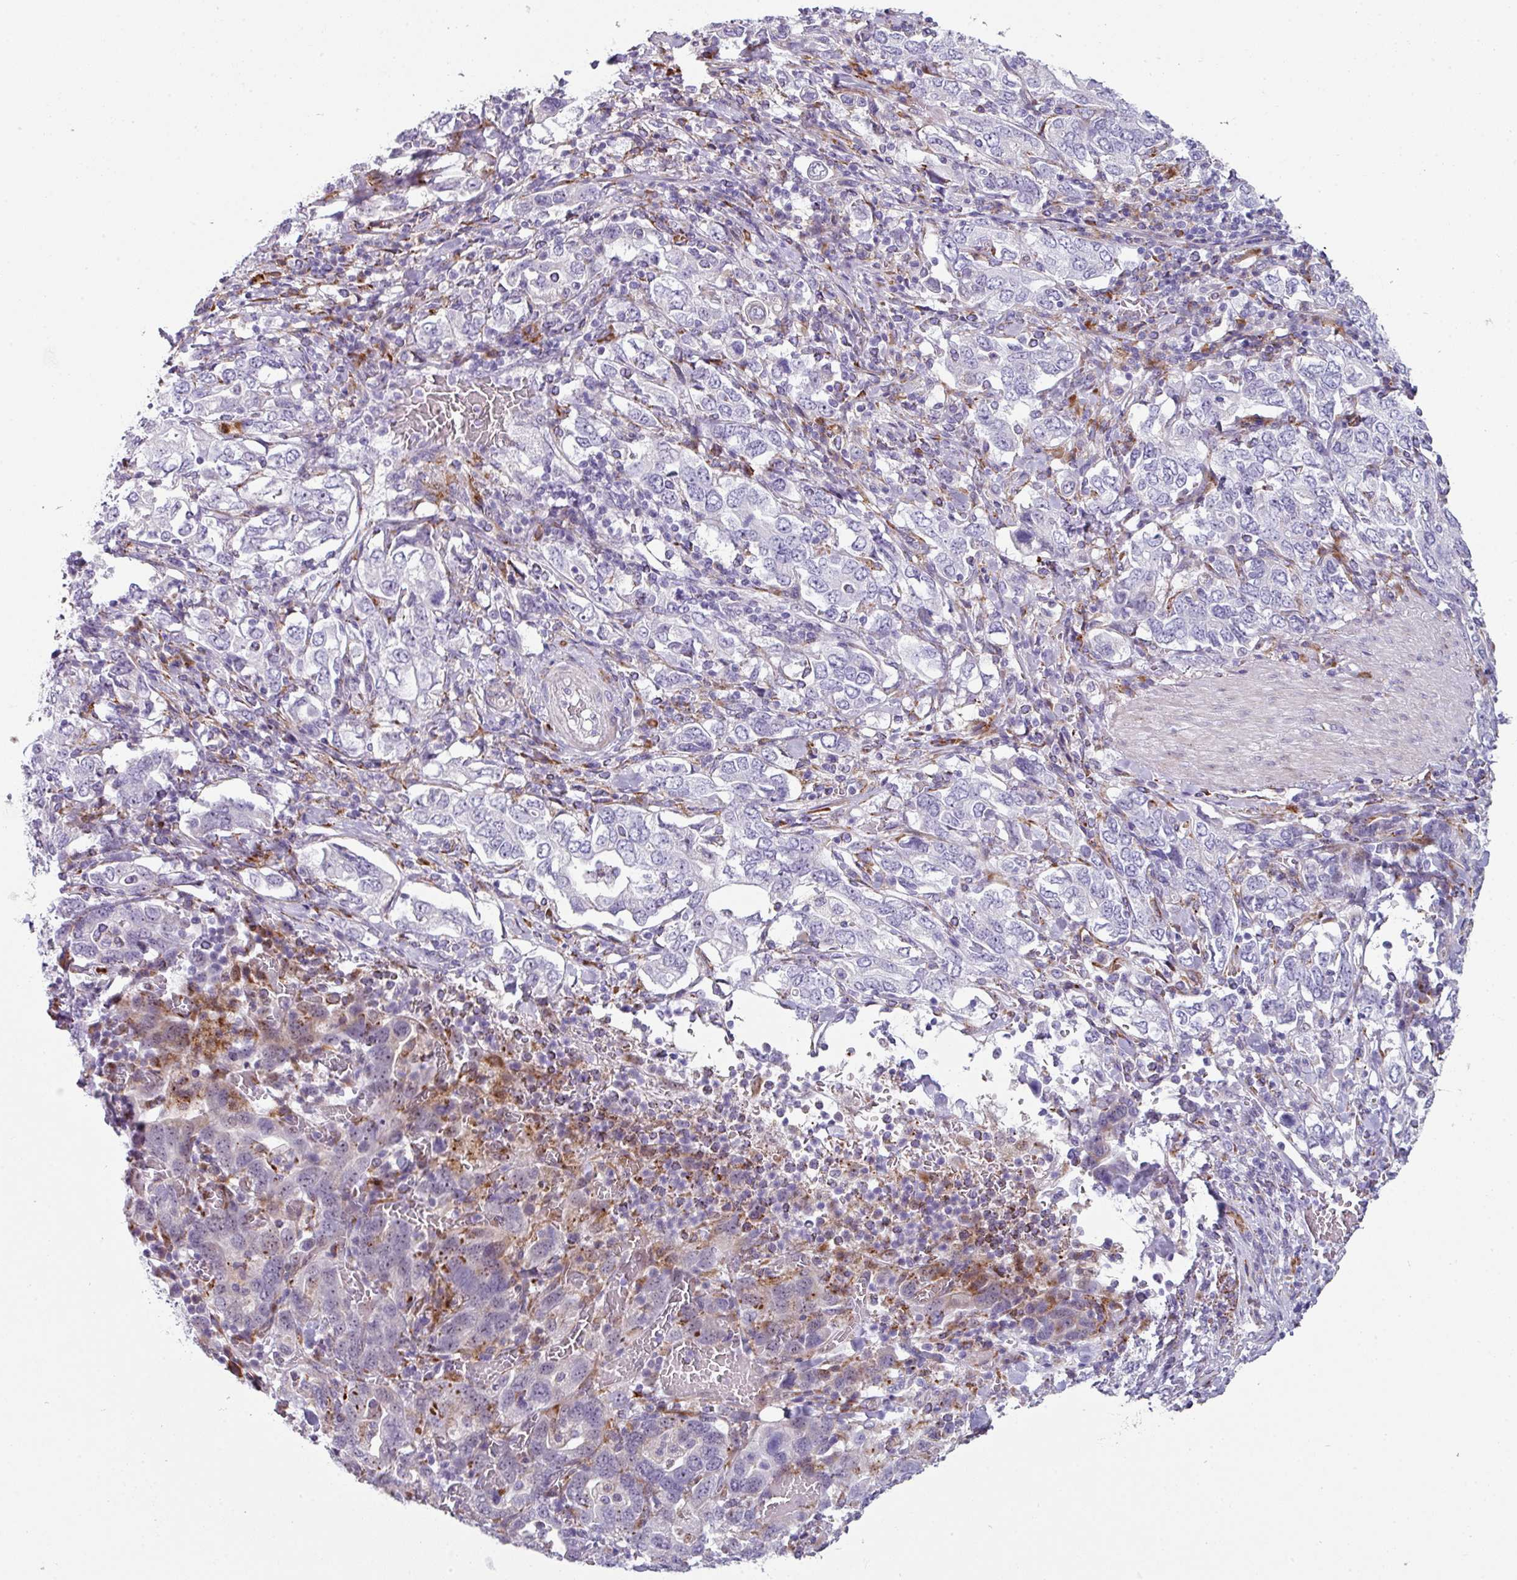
{"staining": {"intensity": "negative", "quantity": "none", "location": "none"}, "tissue": "stomach cancer", "cell_type": "Tumor cells", "image_type": "cancer", "snomed": [{"axis": "morphology", "description": "Adenocarcinoma, NOS"}, {"axis": "topography", "description": "Stomach, upper"}, {"axis": "topography", "description": "Stomach"}], "caption": "Tumor cells are negative for protein expression in human stomach adenocarcinoma. (IHC, brightfield microscopy, high magnification).", "gene": "BMS1", "patient": {"sex": "male", "age": 62}}